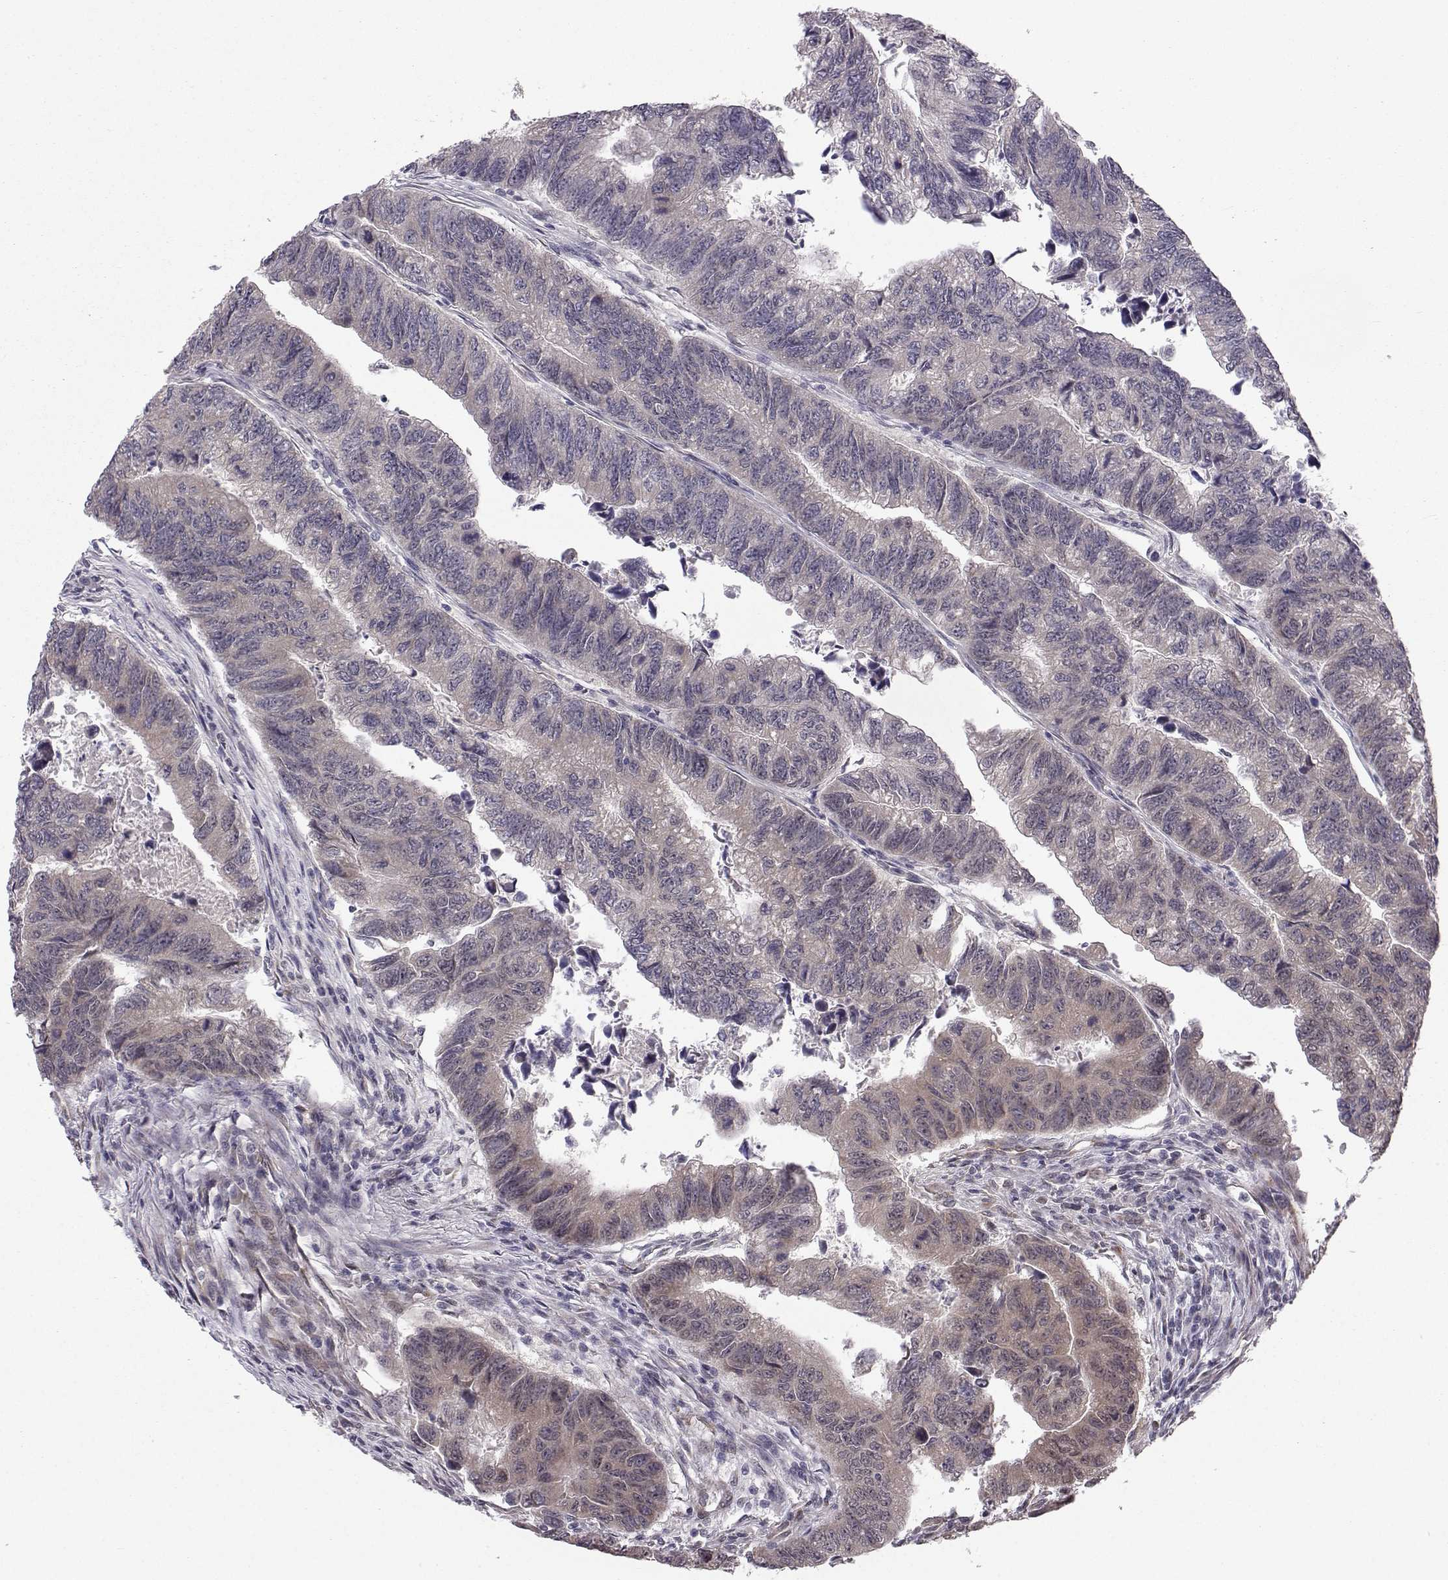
{"staining": {"intensity": "weak", "quantity": "<25%", "location": "cytoplasmic/membranous"}, "tissue": "colorectal cancer", "cell_type": "Tumor cells", "image_type": "cancer", "snomed": [{"axis": "morphology", "description": "Adenocarcinoma, NOS"}, {"axis": "topography", "description": "Colon"}], "caption": "Tumor cells show no significant expression in colorectal cancer.", "gene": "PKN2", "patient": {"sex": "female", "age": 65}}